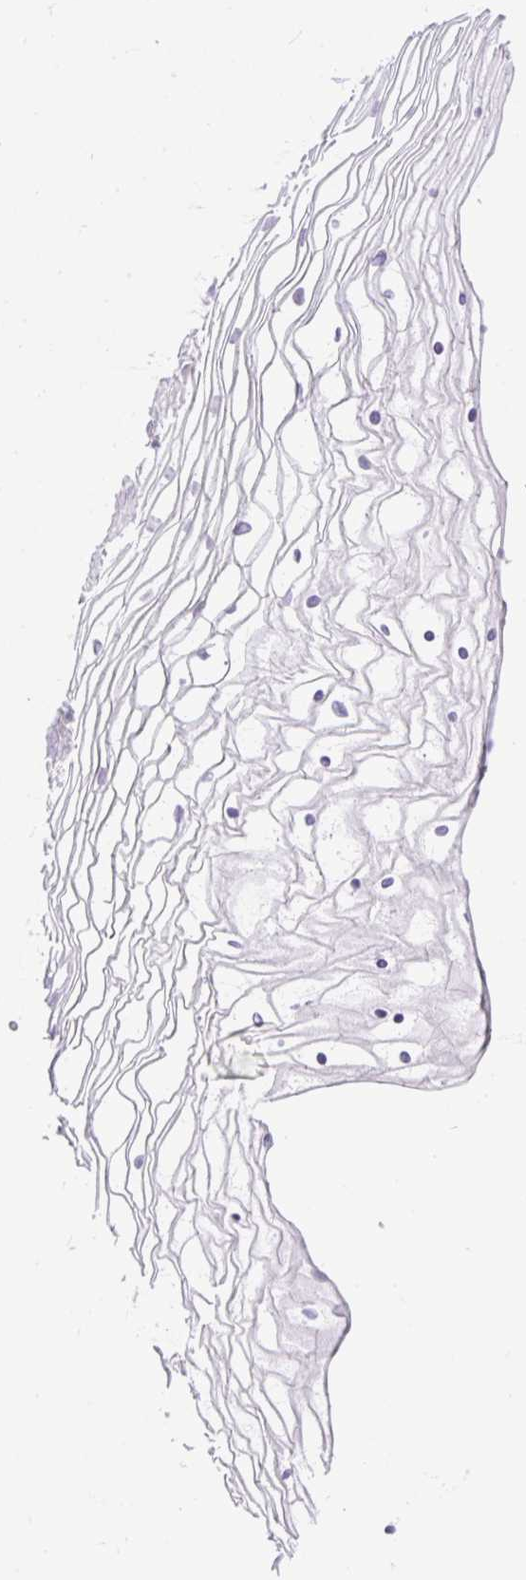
{"staining": {"intensity": "weak", "quantity": "<25%", "location": "nuclear"}, "tissue": "vagina", "cell_type": "Squamous epithelial cells", "image_type": "normal", "snomed": [{"axis": "morphology", "description": "Normal tissue, NOS"}, {"axis": "topography", "description": "Vagina"}], "caption": "An immunohistochemistry (IHC) photomicrograph of unremarkable vagina is shown. There is no staining in squamous epithelial cells of vagina.", "gene": "WNT10B", "patient": {"sex": "female", "age": 56}}